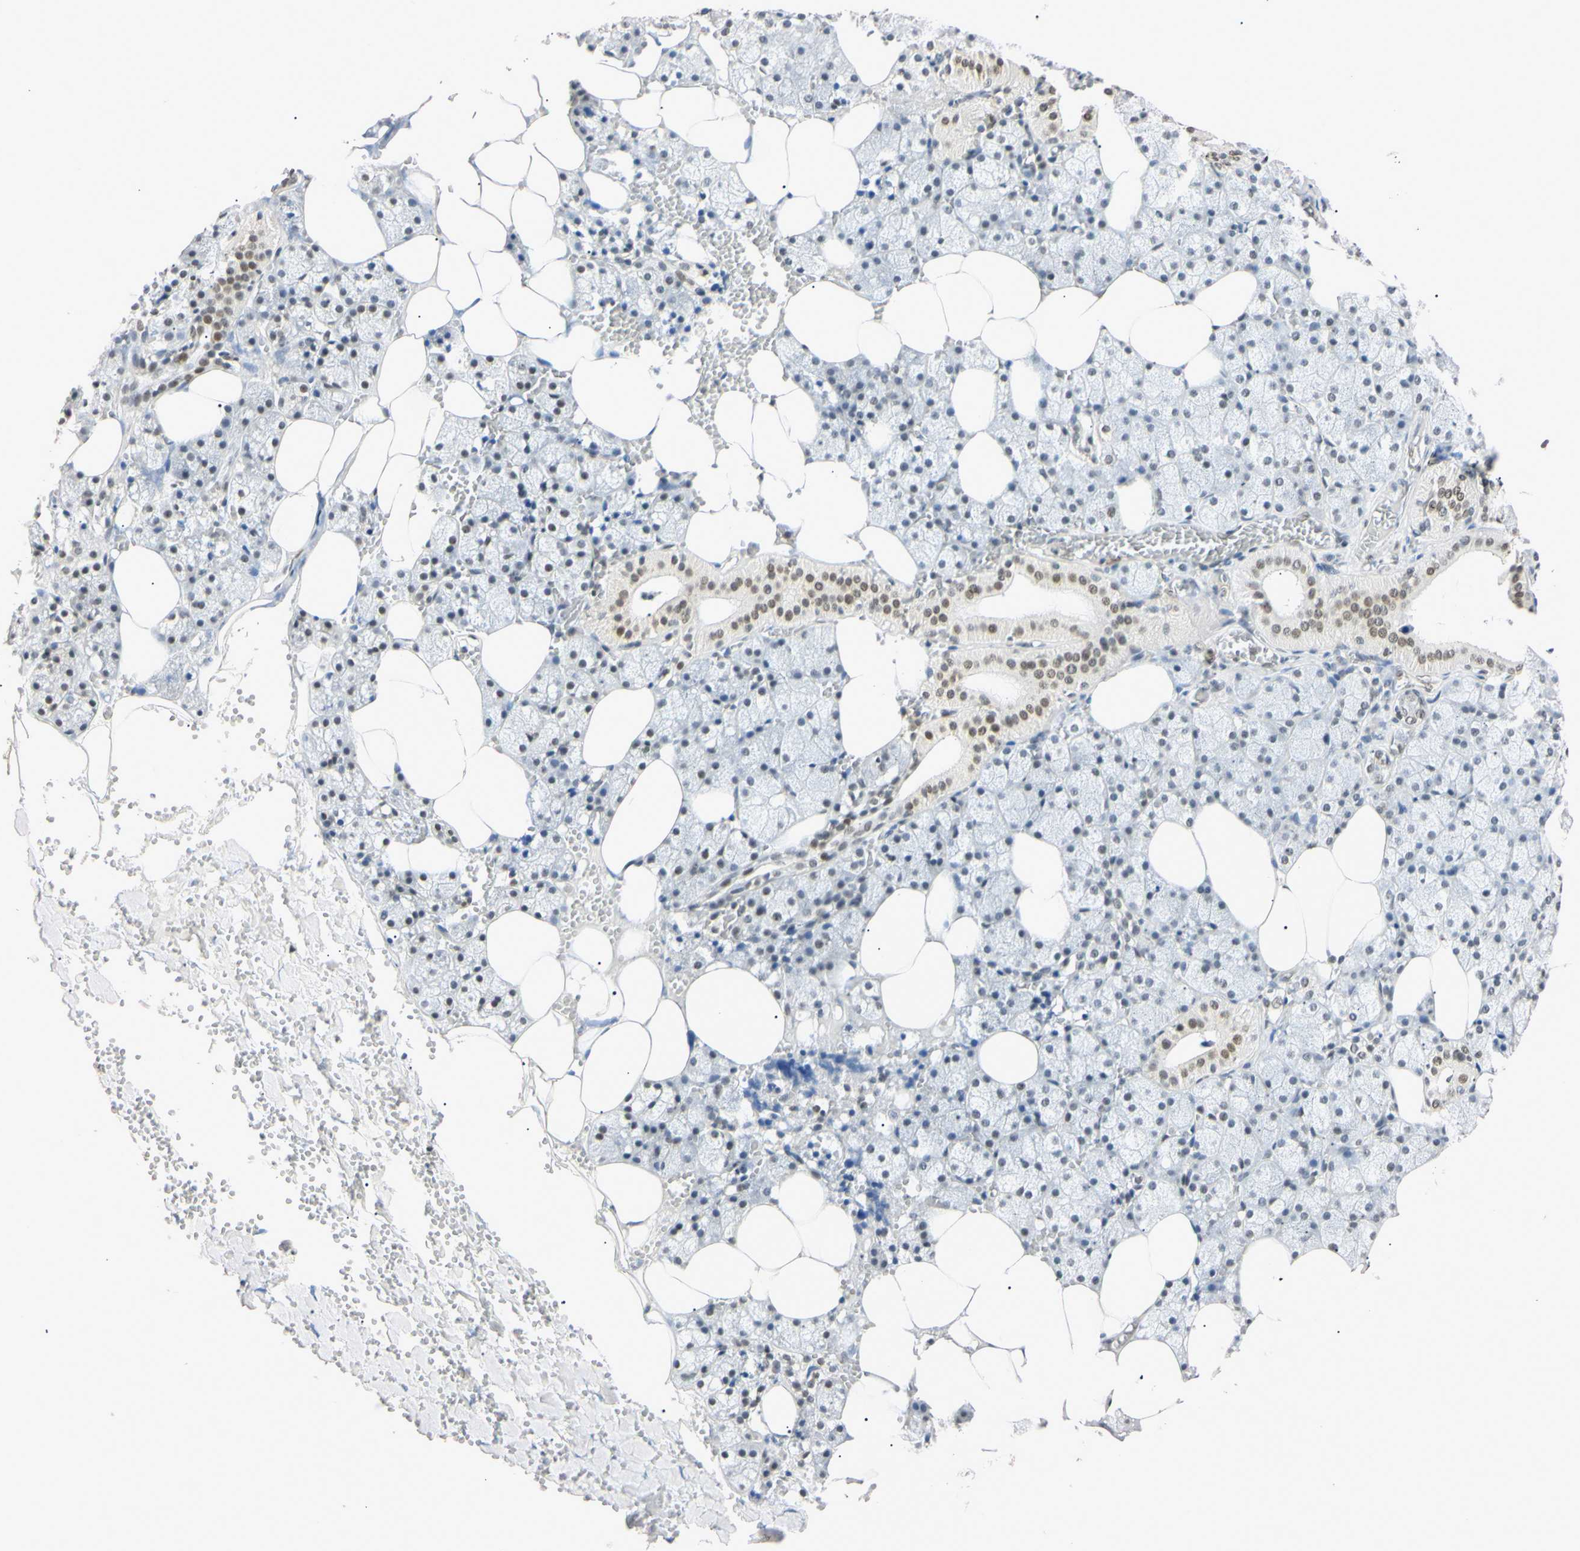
{"staining": {"intensity": "weak", "quantity": ">75%", "location": "nuclear"}, "tissue": "salivary gland", "cell_type": "Glandular cells", "image_type": "normal", "snomed": [{"axis": "morphology", "description": "Normal tissue, NOS"}, {"axis": "topography", "description": "Salivary gland"}], "caption": "Brown immunohistochemical staining in benign salivary gland exhibits weak nuclear positivity in approximately >75% of glandular cells.", "gene": "SMARCA5", "patient": {"sex": "male", "age": 62}}